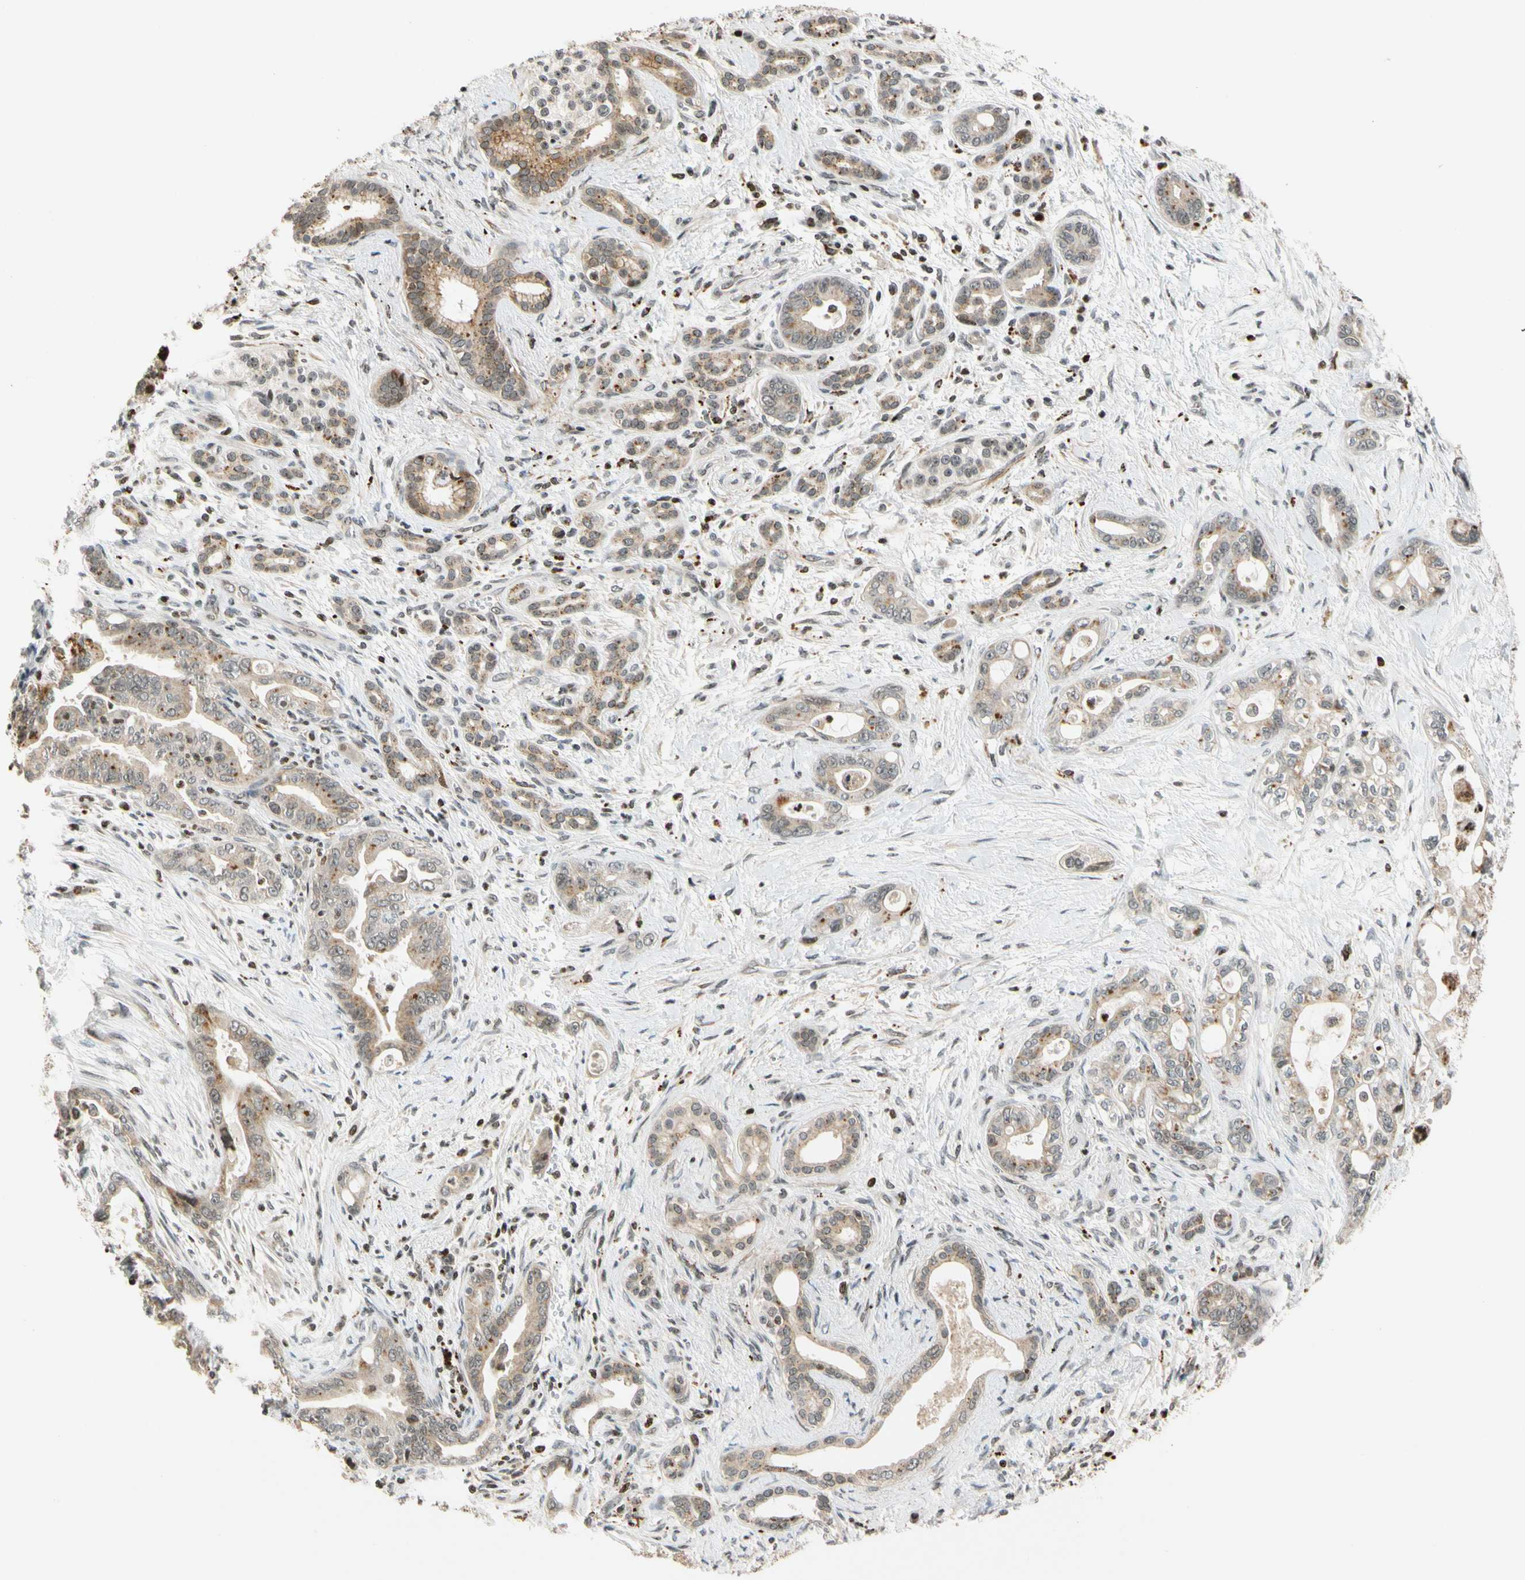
{"staining": {"intensity": "moderate", "quantity": ">75%", "location": "cytoplasmic/membranous"}, "tissue": "pancreatic cancer", "cell_type": "Tumor cells", "image_type": "cancer", "snomed": [{"axis": "morphology", "description": "Adenocarcinoma, NOS"}, {"axis": "topography", "description": "Pancreas"}], "caption": "Tumor cells reveal medium levels of moderate cytoplasmic/membranous staining in approximately >75% of cells in human pancreatic cancer. (DAB (3,3'-diaminobenzidine) IHC, brown staining for protein, blue staining for nuclei).", "gene": "CDK7", "patient": {"sex": "male", "age": 70}}